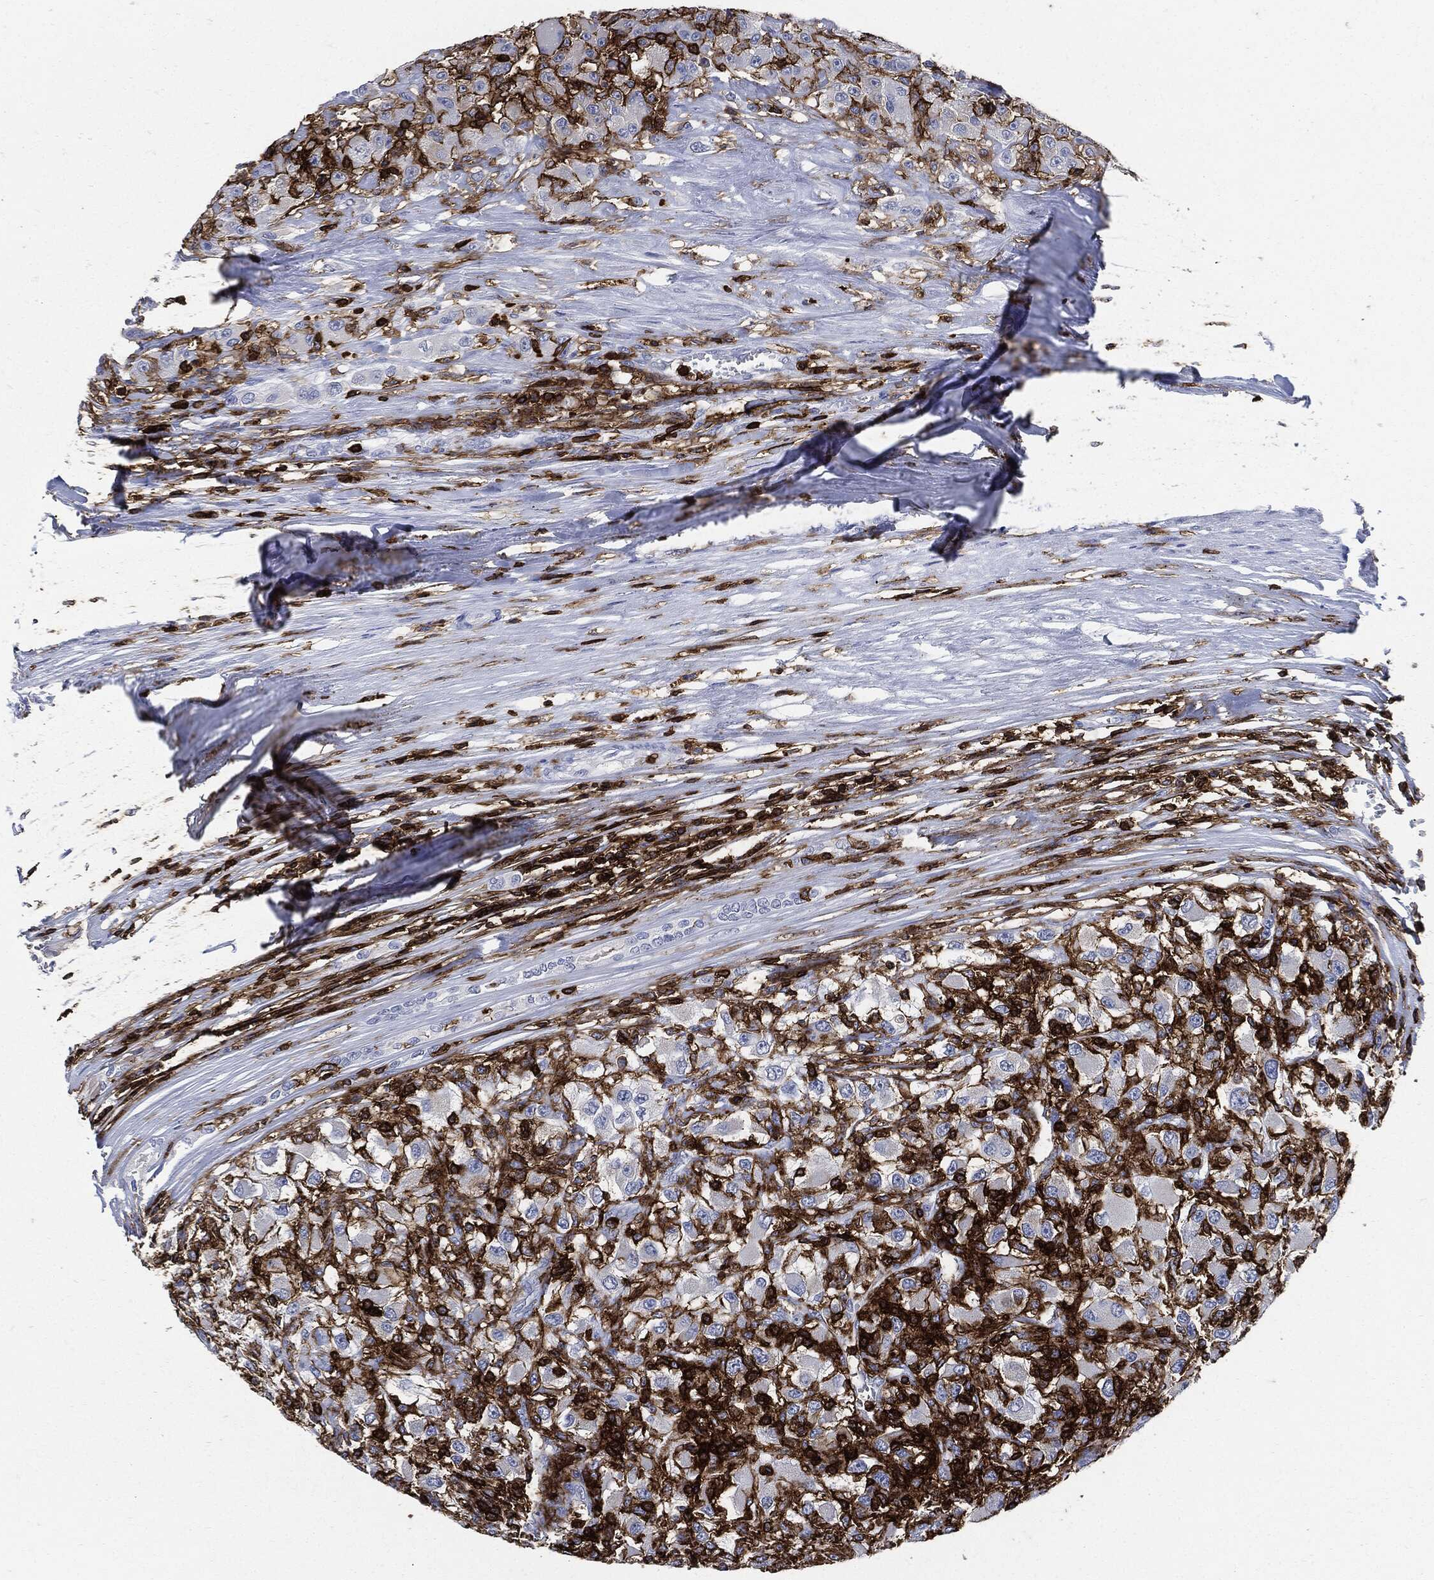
{"staining": {"intensity": "negative", "quantity": "none", "location": "none"}, "tissue": "renal cancer", "cell_type": "Tumor cells", "image_type": "cancer", "snomed": [{"axis": "morphology", "description": "Adenocarcinoma, NOS"}, {"axis": "topography", "description": "Kidney"}], "caption": "A micrograph of renal cancer stained for a protein exhibits no brown staining in tumor cells.", "gene": "PTPRC", "patient": {"sex": "female", "age": 67}}